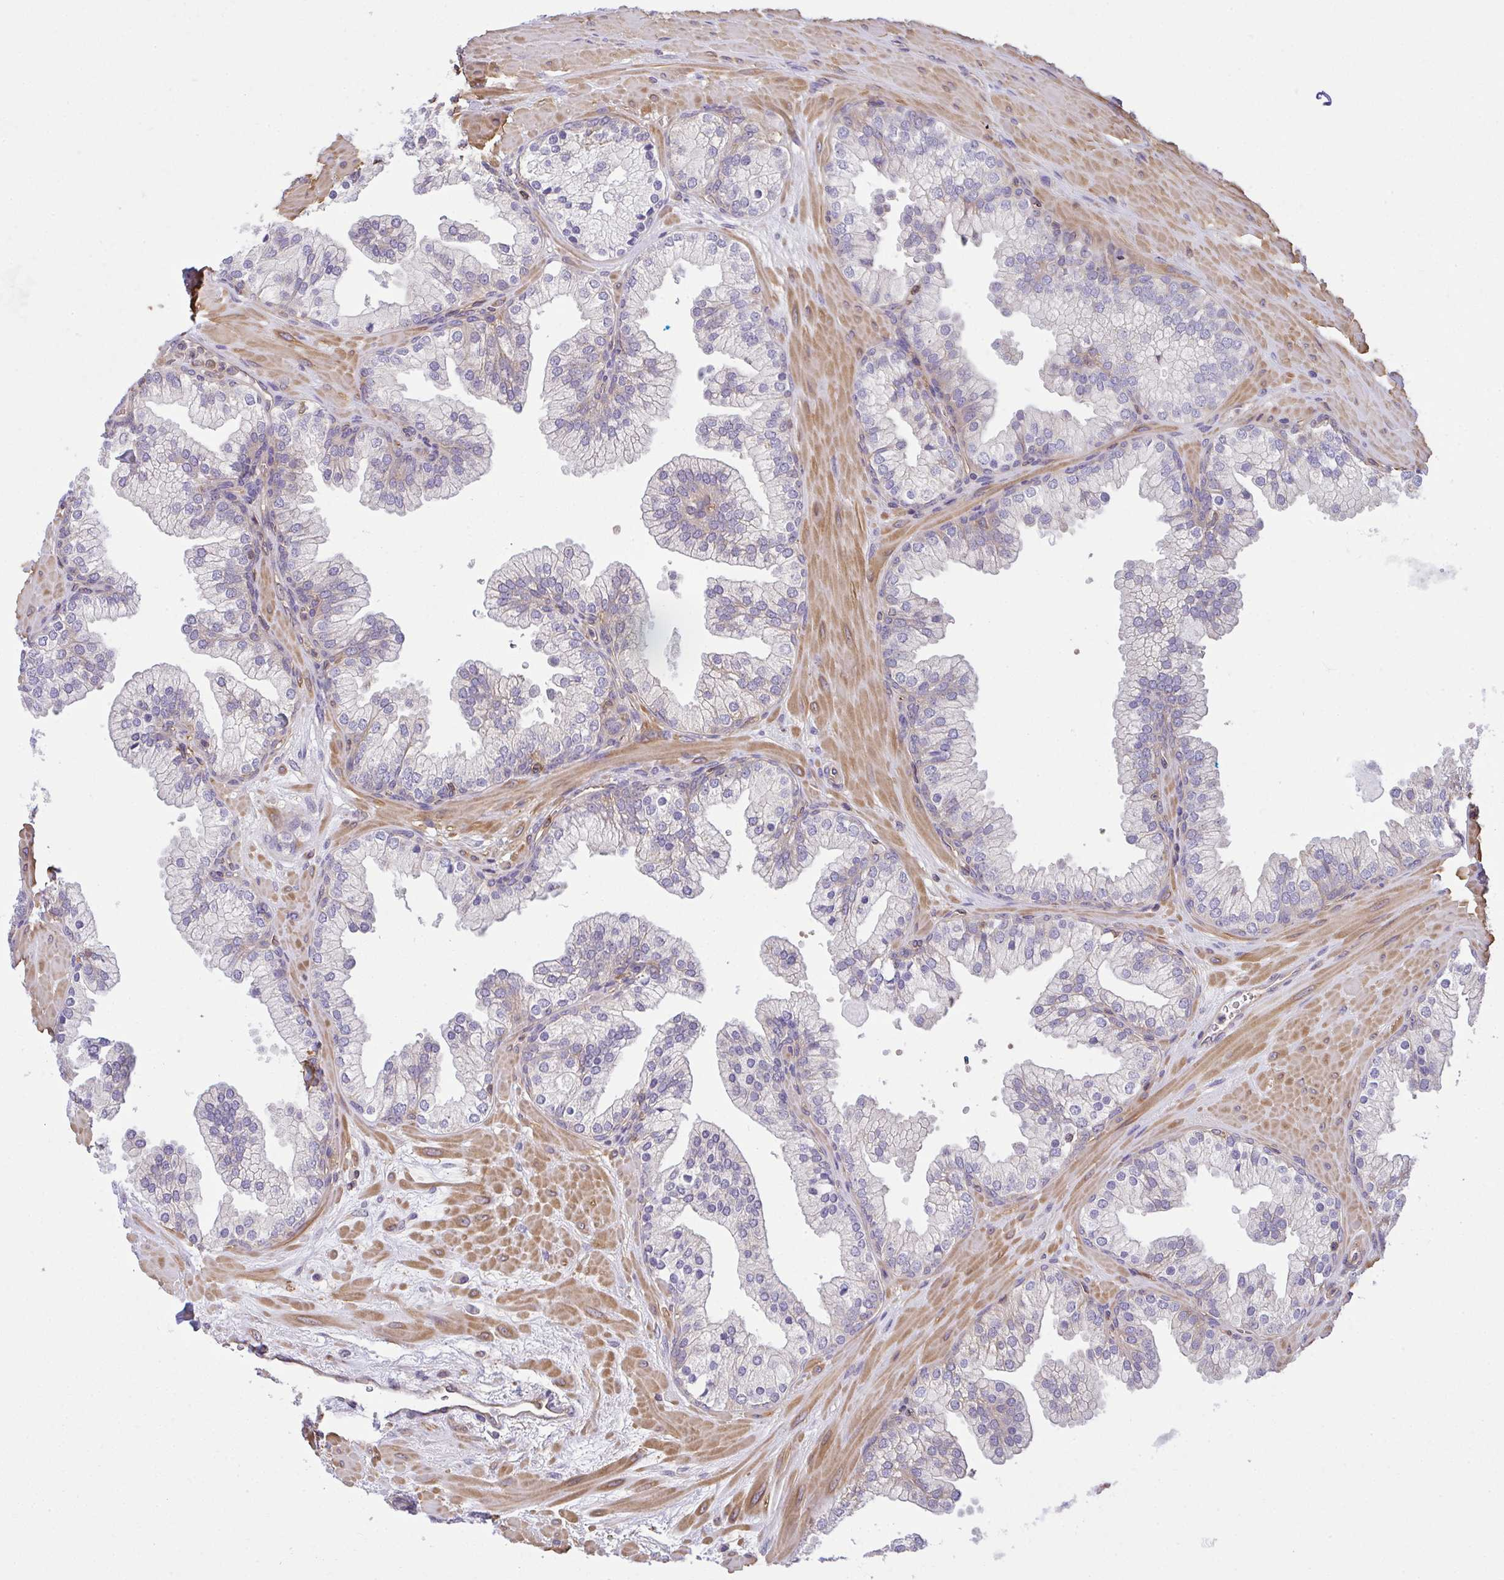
{"staining": {"intensity": "weak", "quantity": "<25%", "location": "cytoplasmic/membranous"}, "tissue": "prostate", "cell_type": "Glandular cells", "image_type": "normal", "snomed": [{"axis": "morphology", "description": "Normal tissue, NOS"}, {"axis": "topography", "description": "Prostate"}, {"axis": "topography", "description": "Peripheral nerve tissue"}], "caption": "Immunohistochemistry histopathology image of benign prostate: prostate stained with DAB (3,3'-diaminobenzidine) reveals no significant protein expression in glandular cells.", "gene": "TMEM229A", "patient": {"sex": "male", "age": 61}}